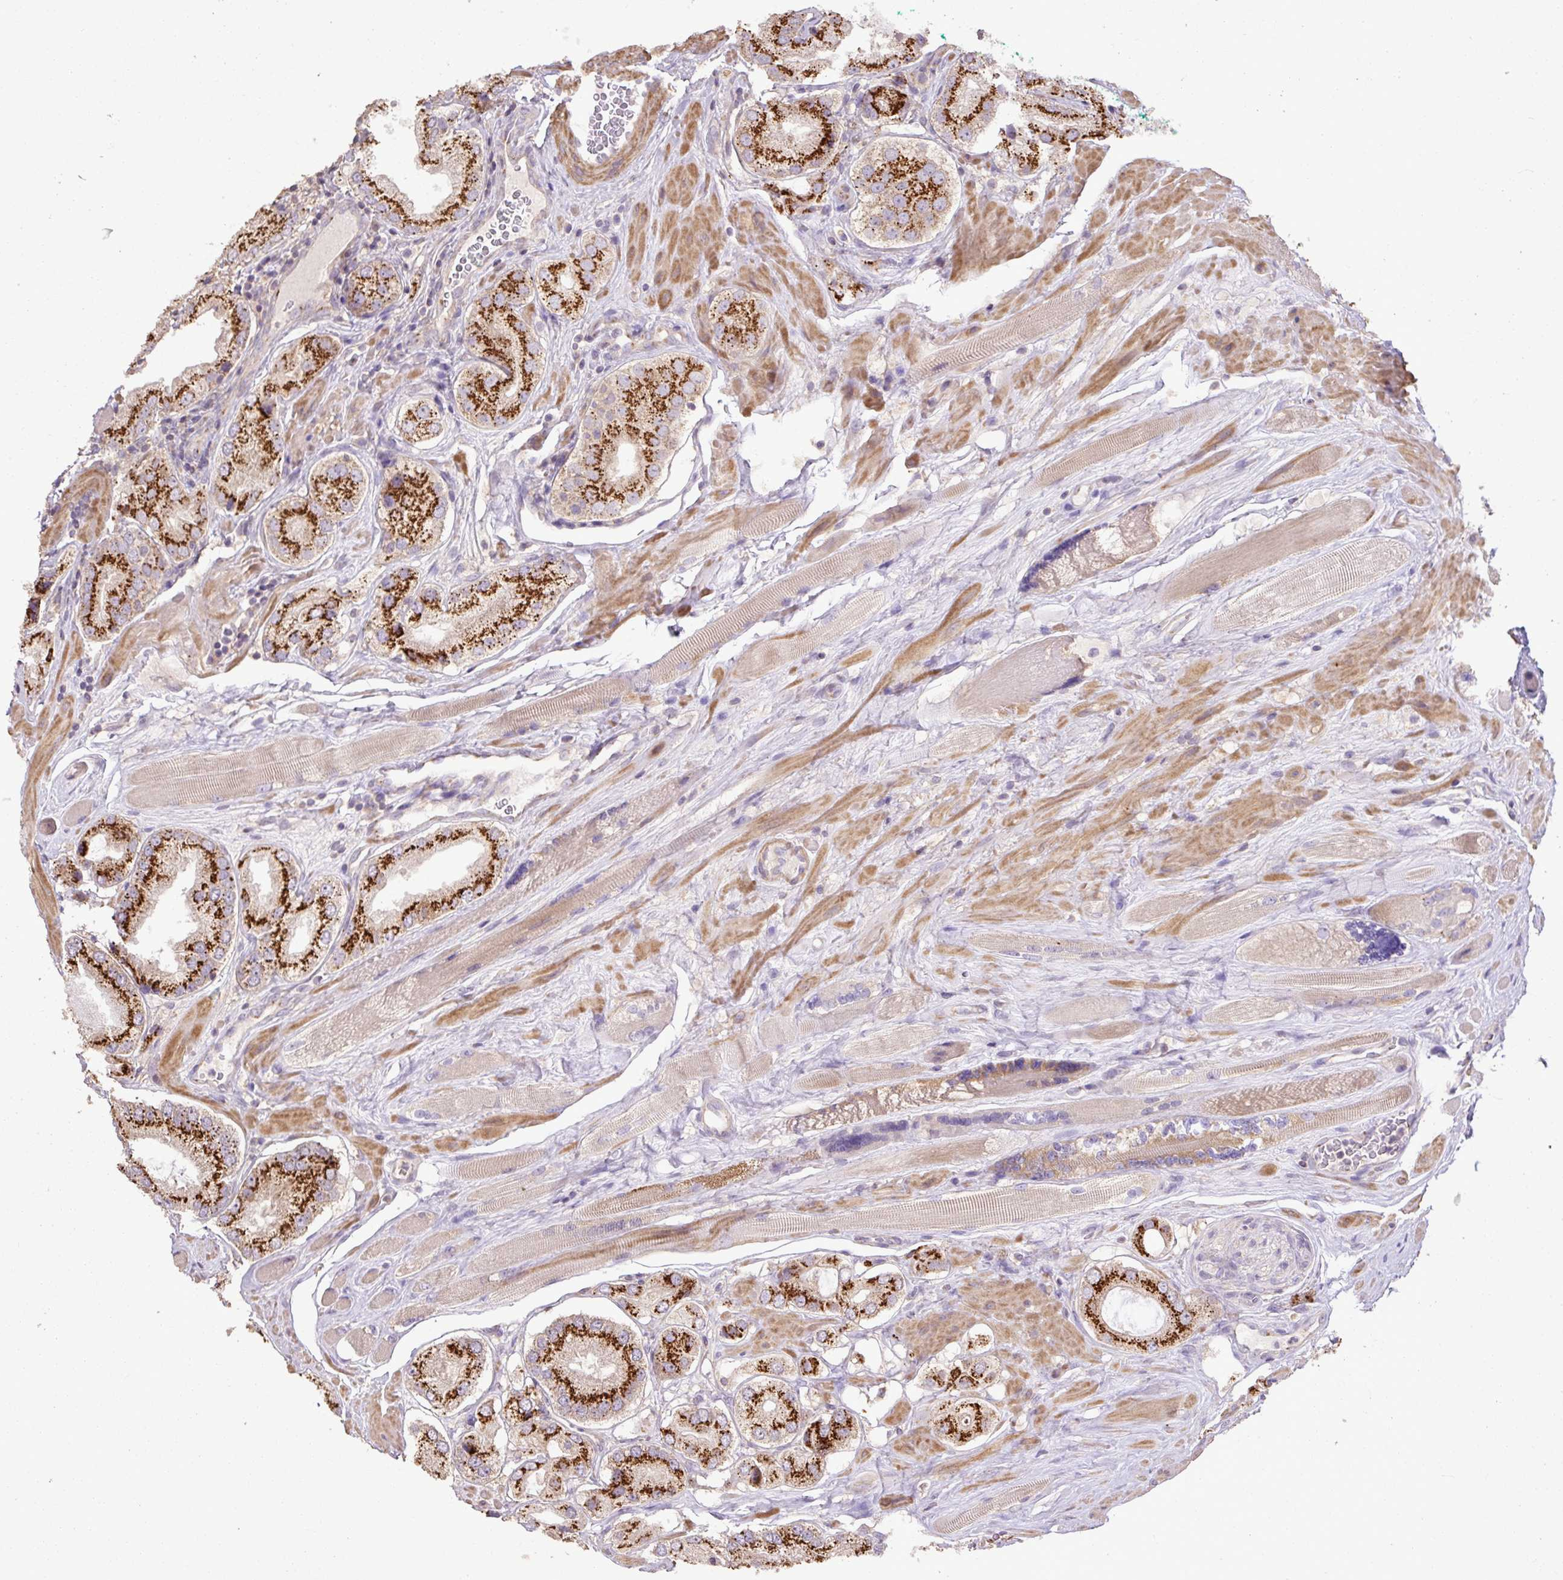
{"staining": {"intensity": "strong", "quantity": ">75%", "location": "cytoplasmic/membranous"}, "tissue": "prostate cancer", "cell_type": "Tumor cells", "image_type": "cancer", "snomed": [{"axis": "morphology", "description": "Adenocarcinoma, Low grade"}, {"axis": "topography", "description": "Prostate"}], "caption": "The image reveals immunohistochemical staining of prostate low-grade adenocarcinoma. There is strong cytoplasmic/membranous expression is seen in about >75% of tumor cells. (DAB IHC, brown staining for protein, blue staining for nuclei).", "gene": "ABR", "patient": {"sex": "male", "age": 42}}